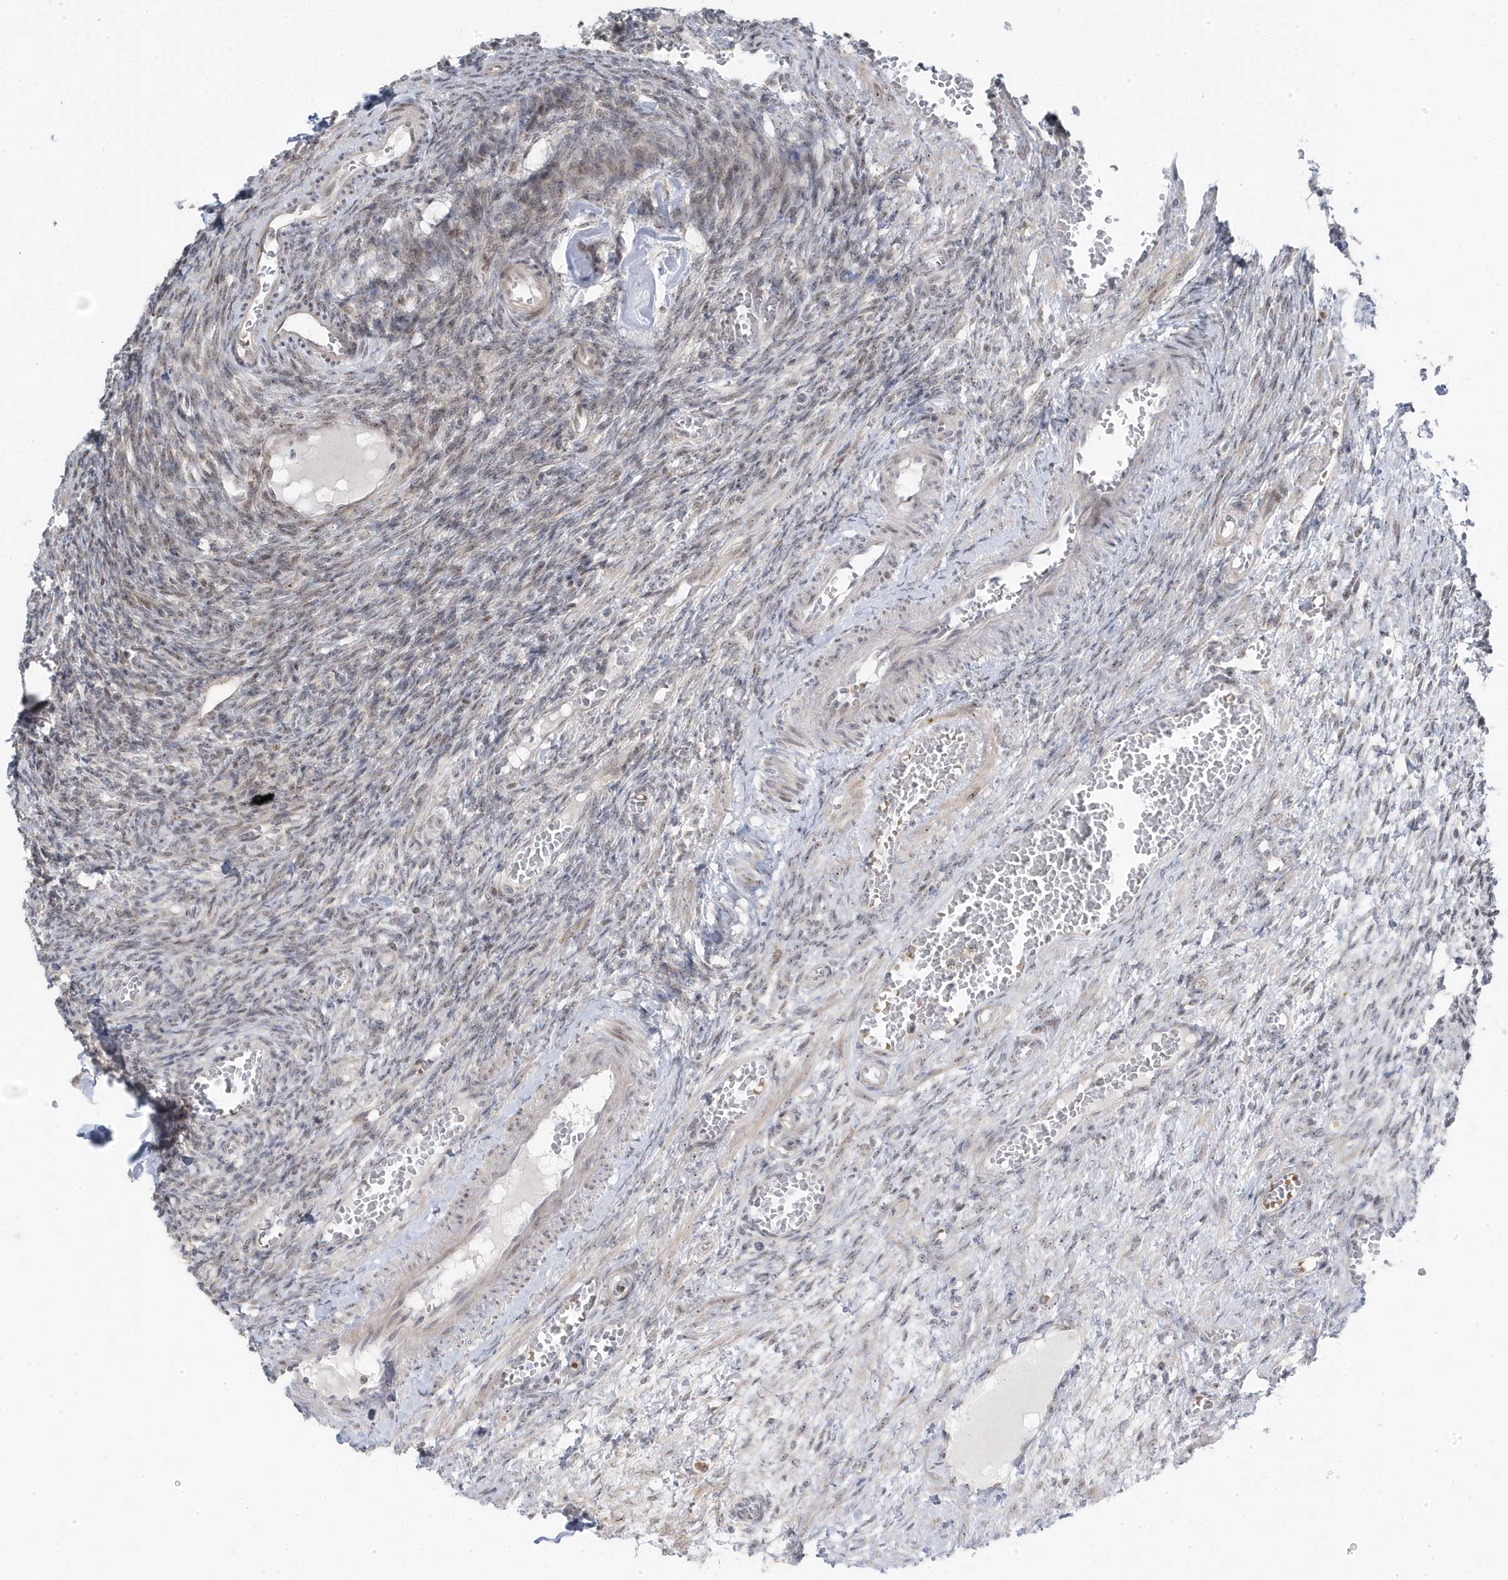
{"staining": {"intensity": "weak", "quantity": "25%-75%", "location": "nuclear"}, "tissue": "ovary", "cell_type": "Ovarian stroma cells", "image_type": "normal", "snomed": [{"axis": "morphology", "description": "Normal tissue, NOS"}, {"axis": "topography", "description": "Ovary"}], "caption": "DAB (3,3'-diaminobenzidine) immunohistochemical staining of unremarkable human ovary displays weak nuclear protein positivity in about 25%-75% of ovarian stroma cells. The protein of interest is stained brown, and the nuclei are stained in blue (DAB IHC with brightfield microscopy, high magnification).", "gene": "TSEN15", "patient": {"sex": "female", "age": 27}}